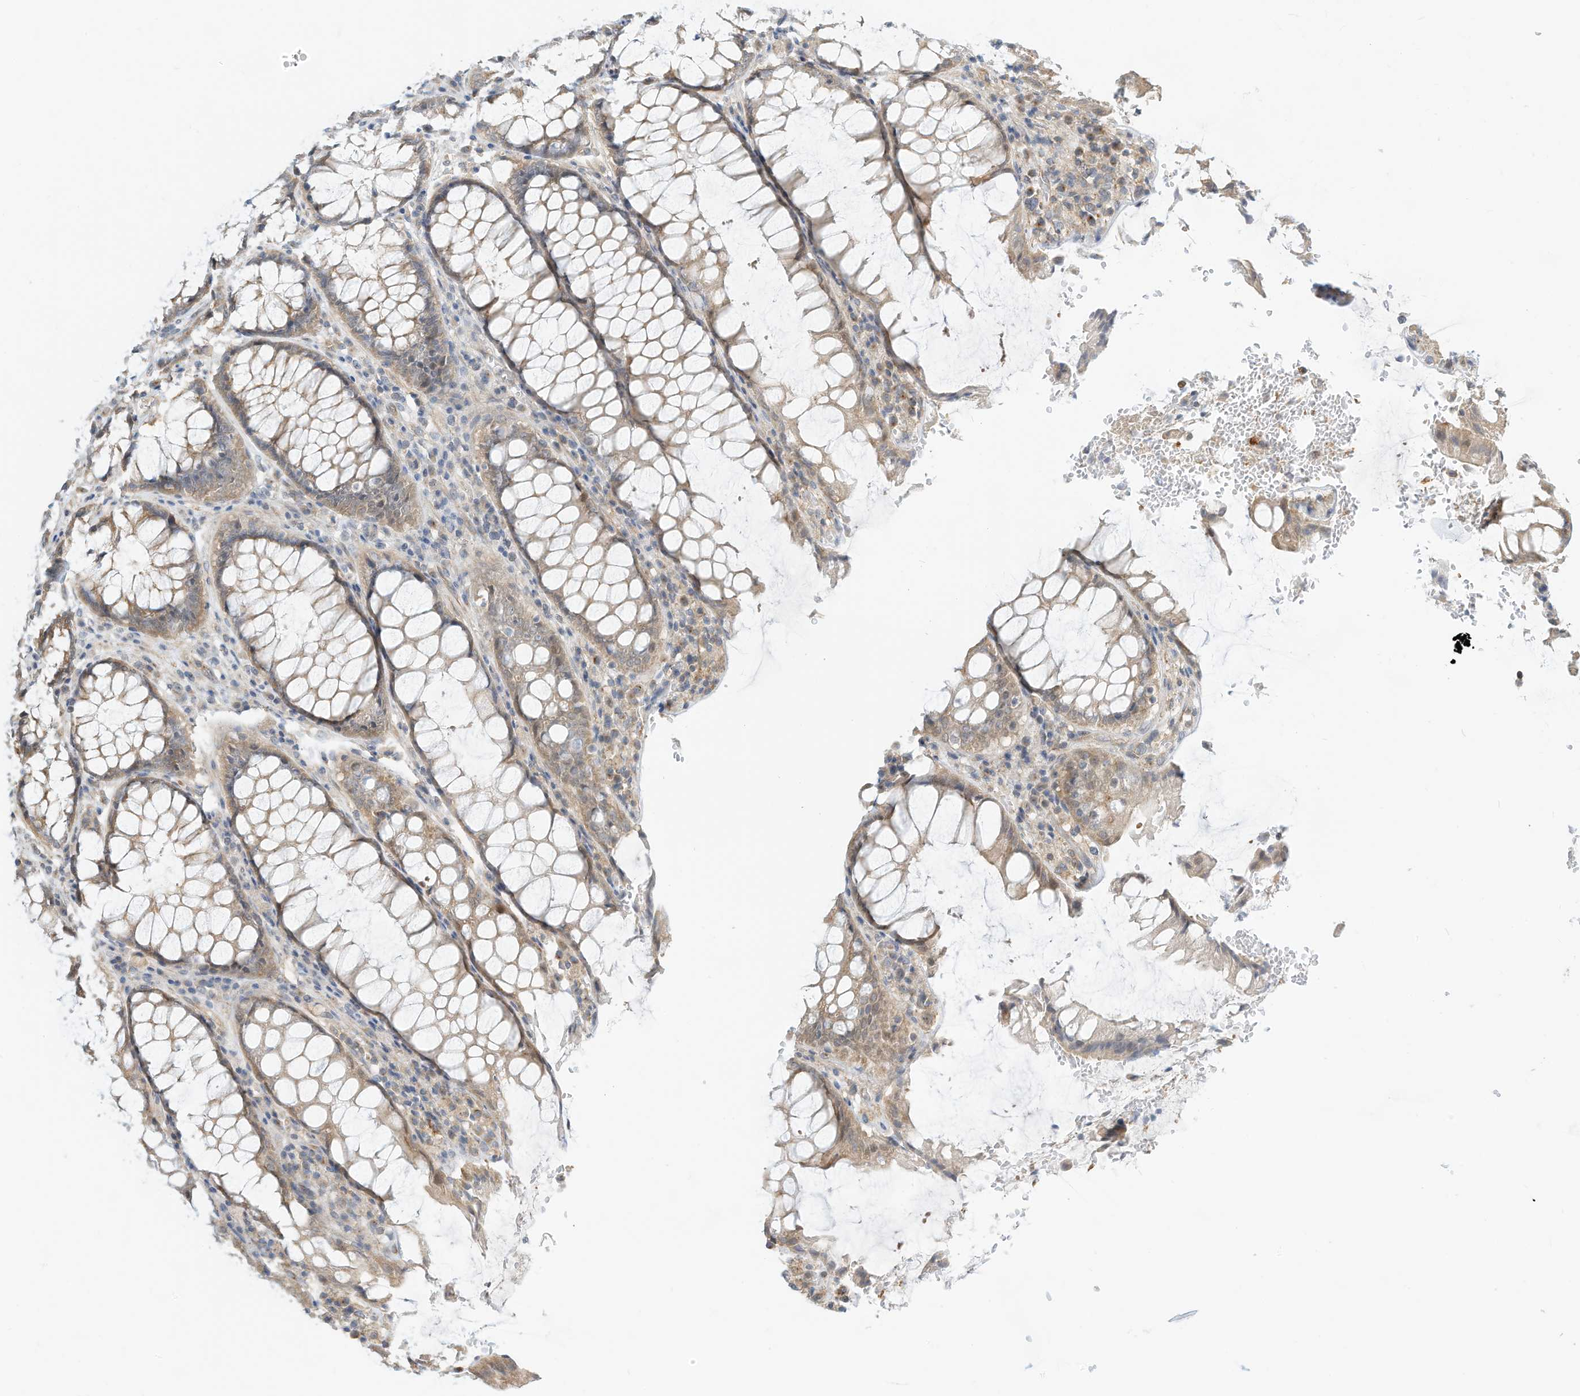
{"staining": {"intensity": "weak", "quantity": ">75%", "location": "cytoplasmic/membranous"}, "tissue": "rectum", "cell_type": "Glandular cells", "image_type": "normal", "snomed": [{"axis": "morphology", "description": "Normal tissue, NOS"}, {"axis": "topography", "description": "Rectum"}], "caption": "Protein analysis of benign rectum demonstrates weak cytoplasmic/membranous expression in about >75% of glandular cells. (Brightfield microscopy of DAB IHC at high magnification).", "gene": "OFD1", "patient": {"sex": "male", "age": 64}}